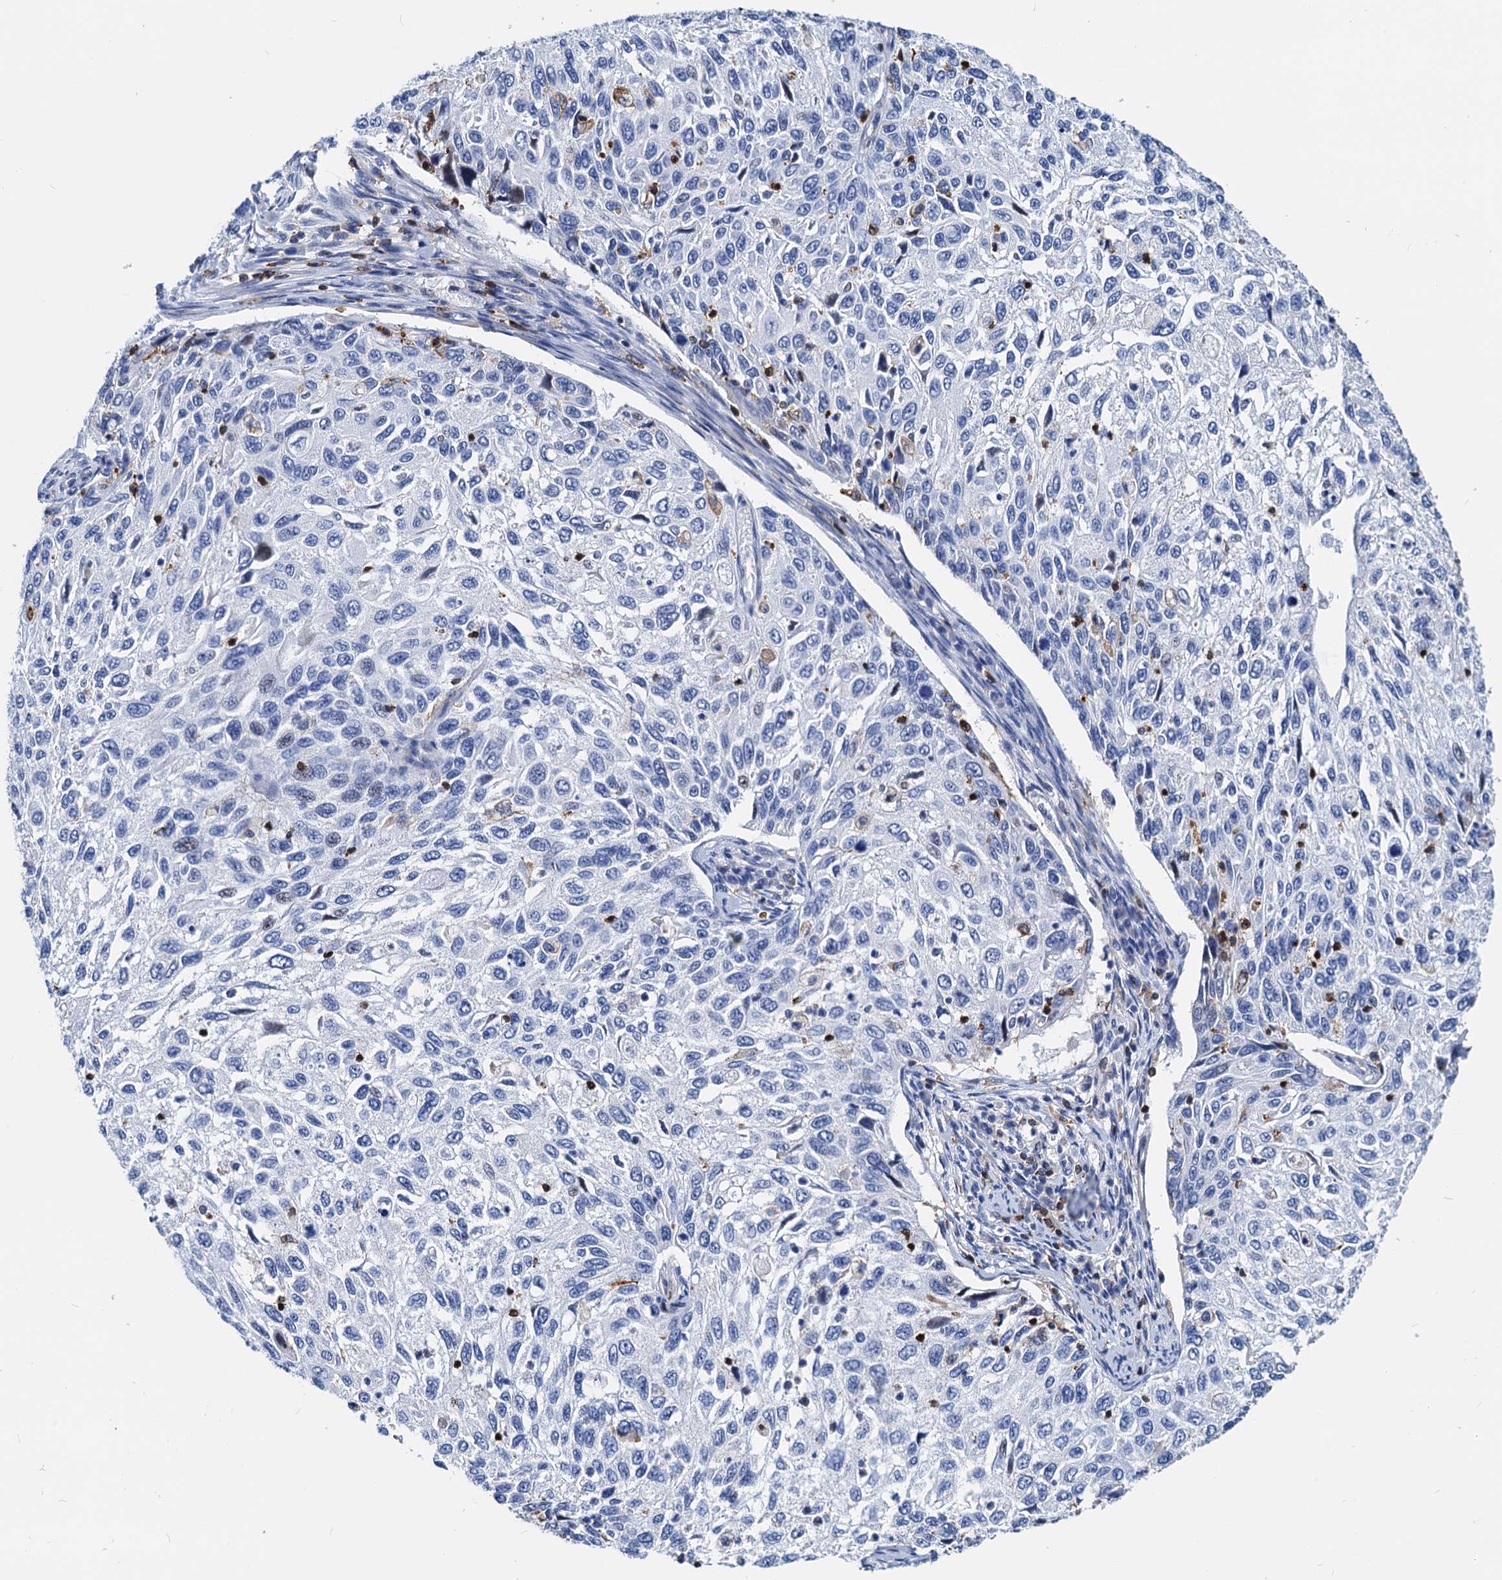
{"staining": {"intensity": "negative", "quantity": "none", "location": "none"}, "tissue": "cervical cancer", "cell_type": "Tumor cells", "image_type": "cancer", "snomed": [{"axis": "morphology", "description": "Squamous cell carcinoma, NOS"}, {"axis": "topography", "description": "Cervix"}], "caption": "A histopathology image of squamous cell carcinoma (cervical) stained for a protein shows no brown staining in tumor cells.", "gene": "LCP2", "patient": {"sex": "female", "age": 70}}